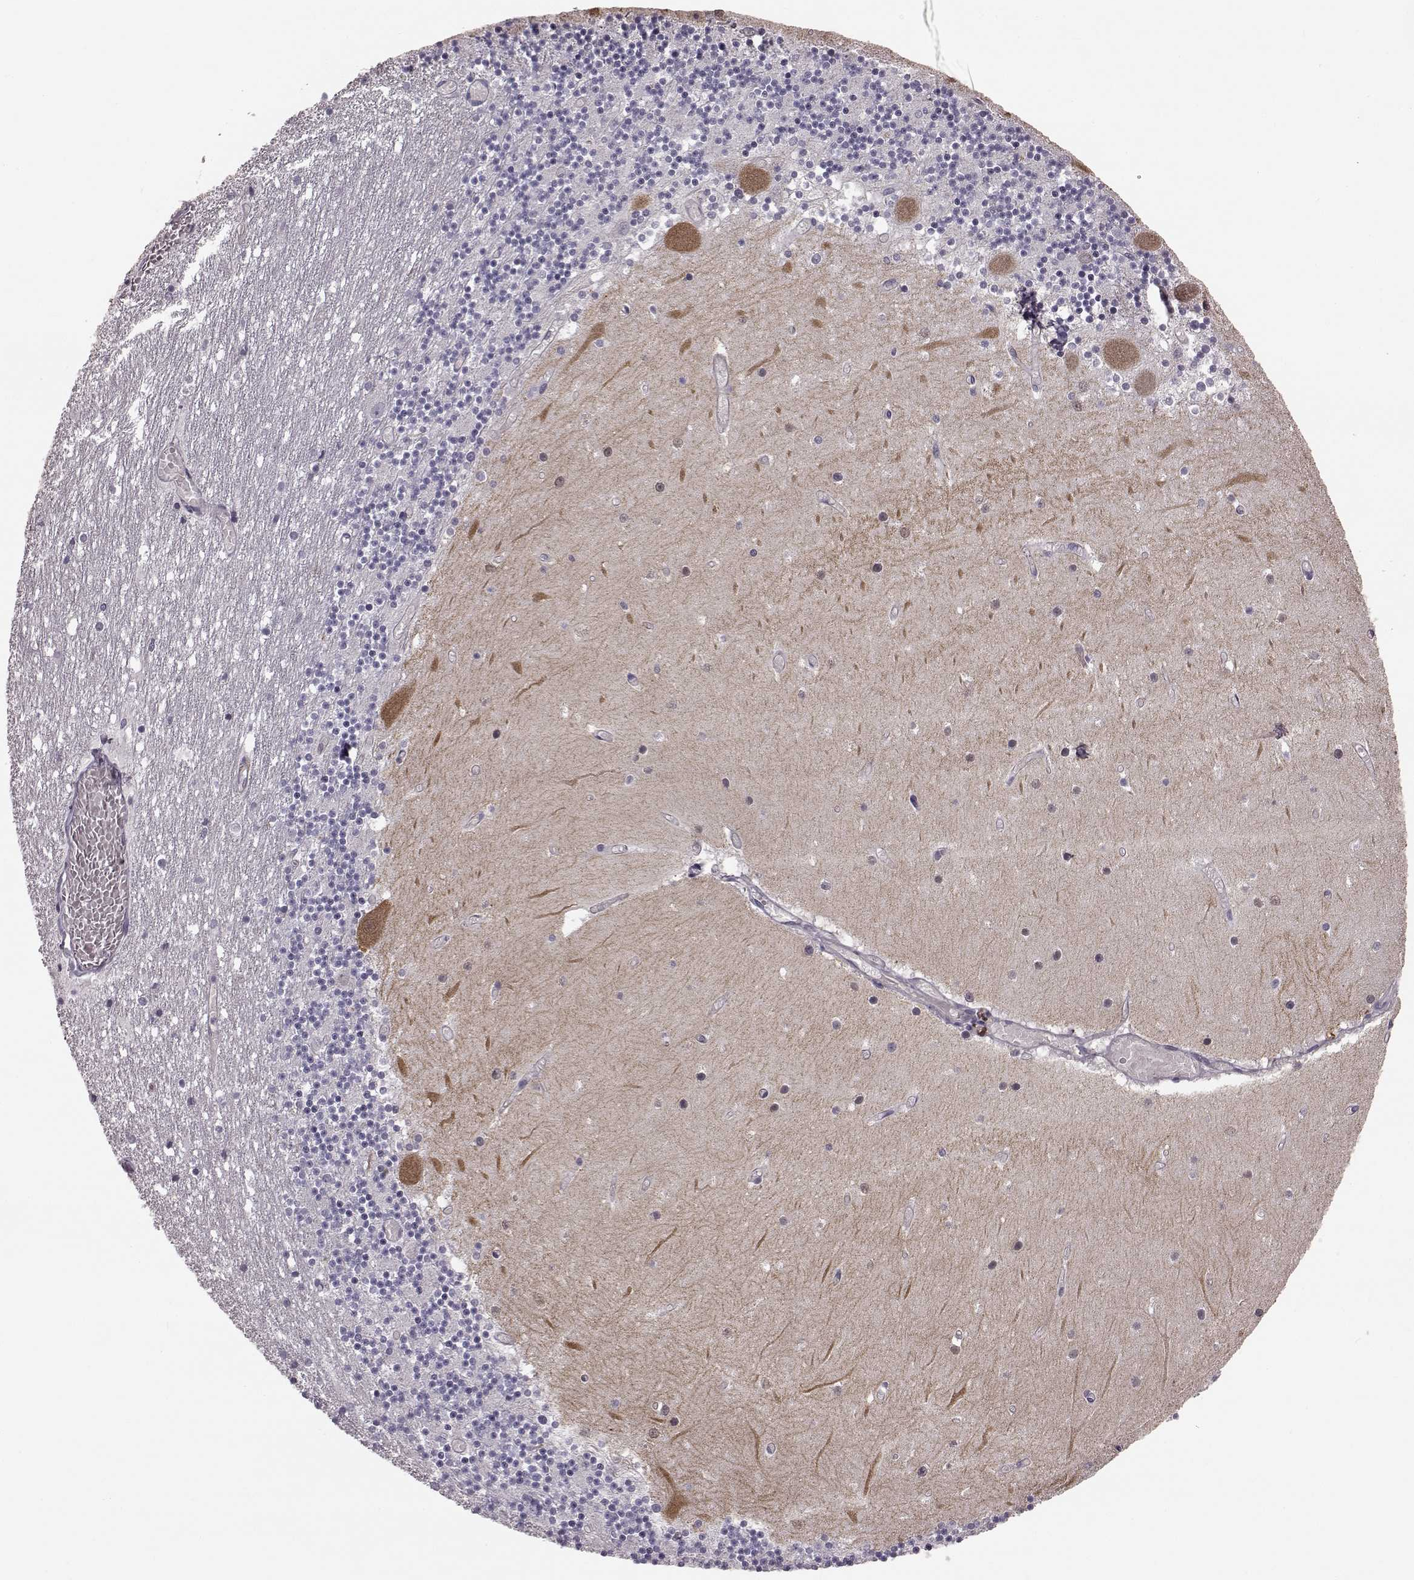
{"staining": {"intensity": "negative", "quantity": "none", "location": "none"}, "tissue": "cerebellum", "cell_type": "Cells in granular layer", "image_type": "normal", "snomed": [{"axis": "morphology", "description": "Normal tissue, NOS"}, {"axis": "topography", "description": "Cerebellum"}], "caption": "Immunohistochemical staining of unremarkable cerebellum shows no significant expression in cells in granular layer. Nuclei are stained in blue.", "gene": "EIF4E1B", "patient": {"sex": "female", "age": 28}}